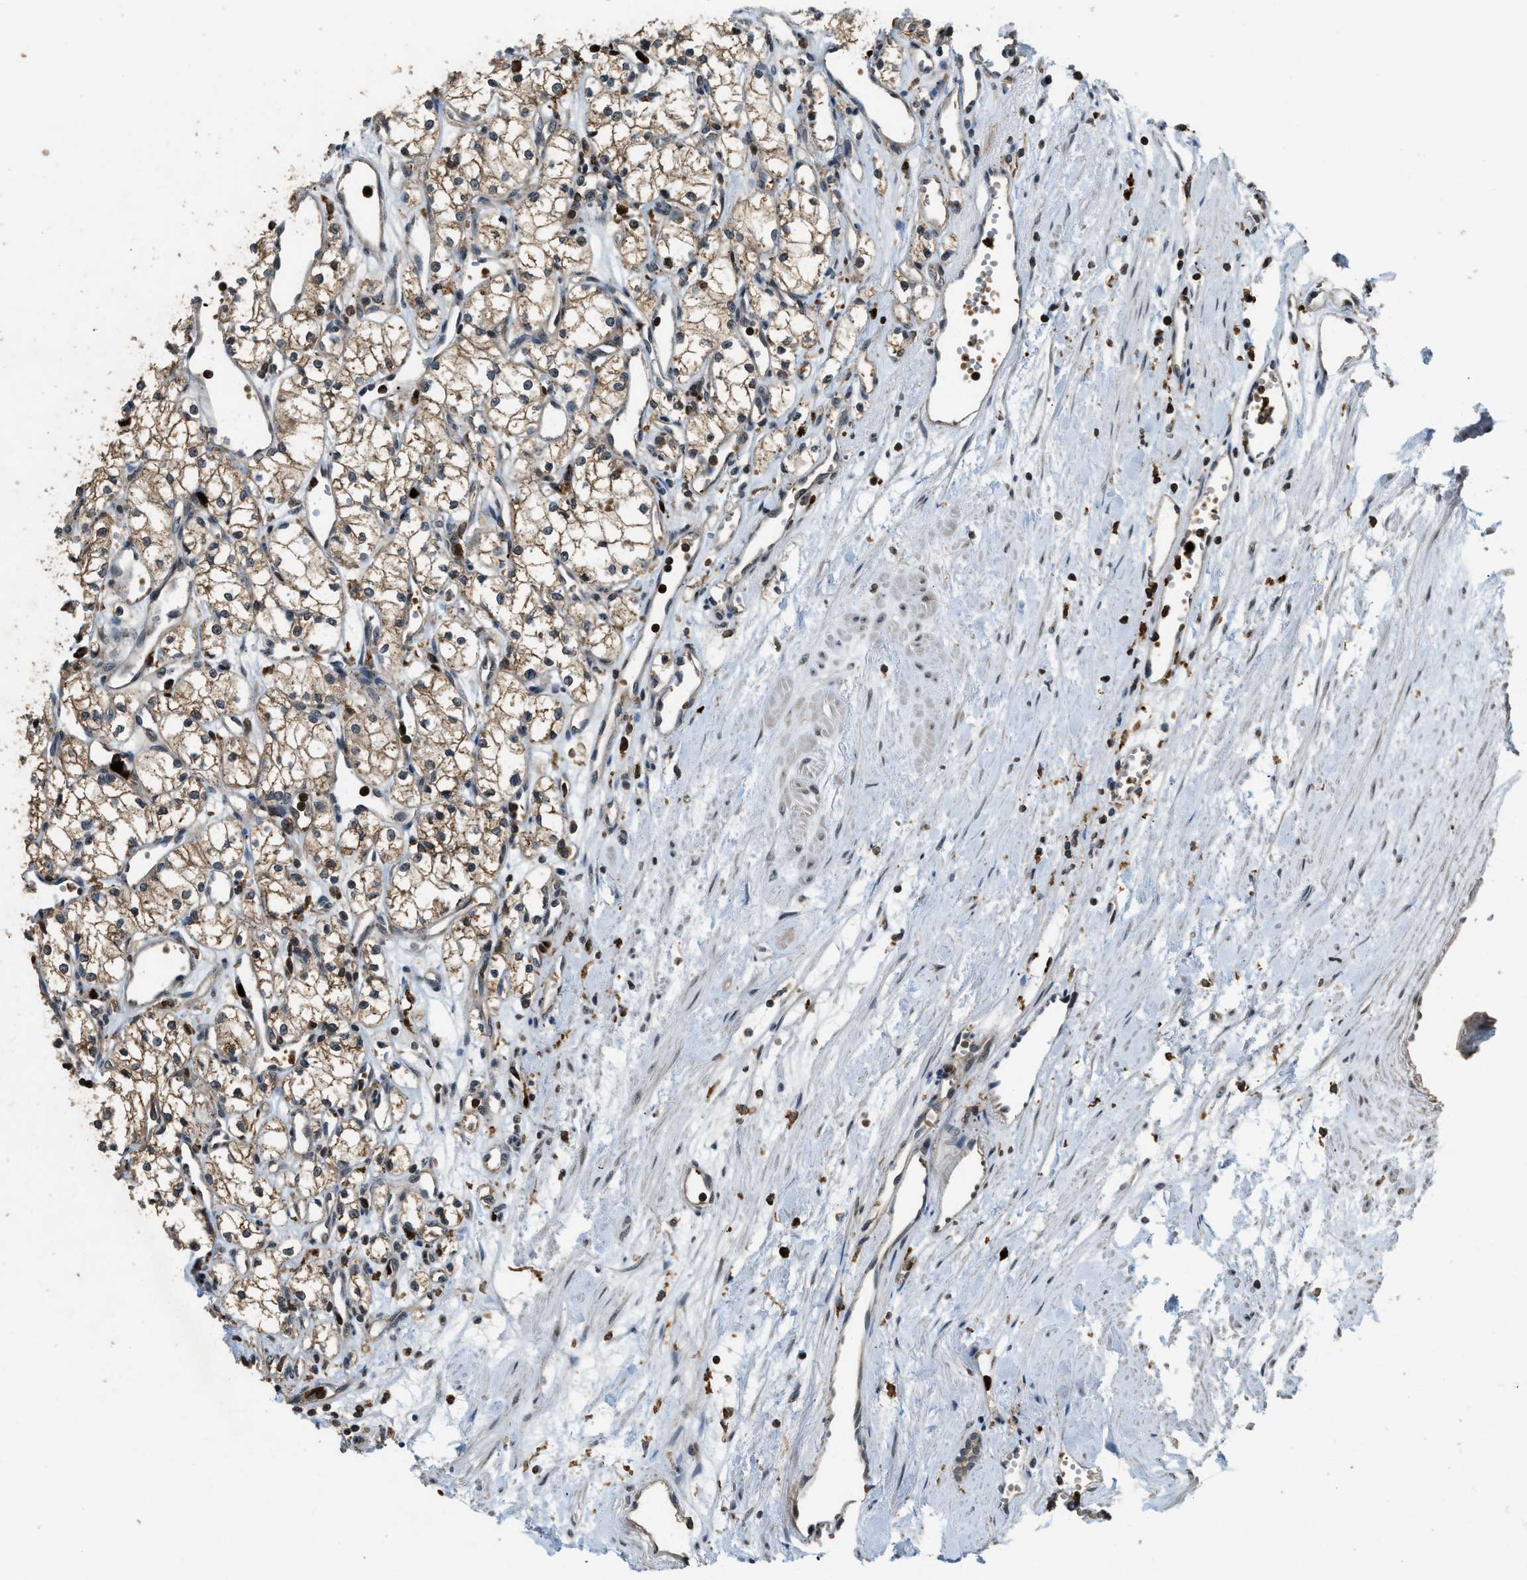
{"staining": {"intensity": "weak", "quantity": ">75%", "location": "cytoplasmic/membranous"}, "tissue": "renal cancer", "cell_type": "Tumor cells", "image_type": "cancer", "snomed": [{"axis": "morphology", "description": "Adenocarcinoma, NOS"}, {"axis": "topography", "description": "Kidney"}], "caption": "DAB immunohistochemical staining of human renal adenocarcinoma demonstrates weak cytoplasmic/membranous protein positivity in about >75% of tumor cells. (IHC, brightfield microscopy, high magnification).", "gene": "RNF141", "patient": {"sex": "male", "age": 59}}